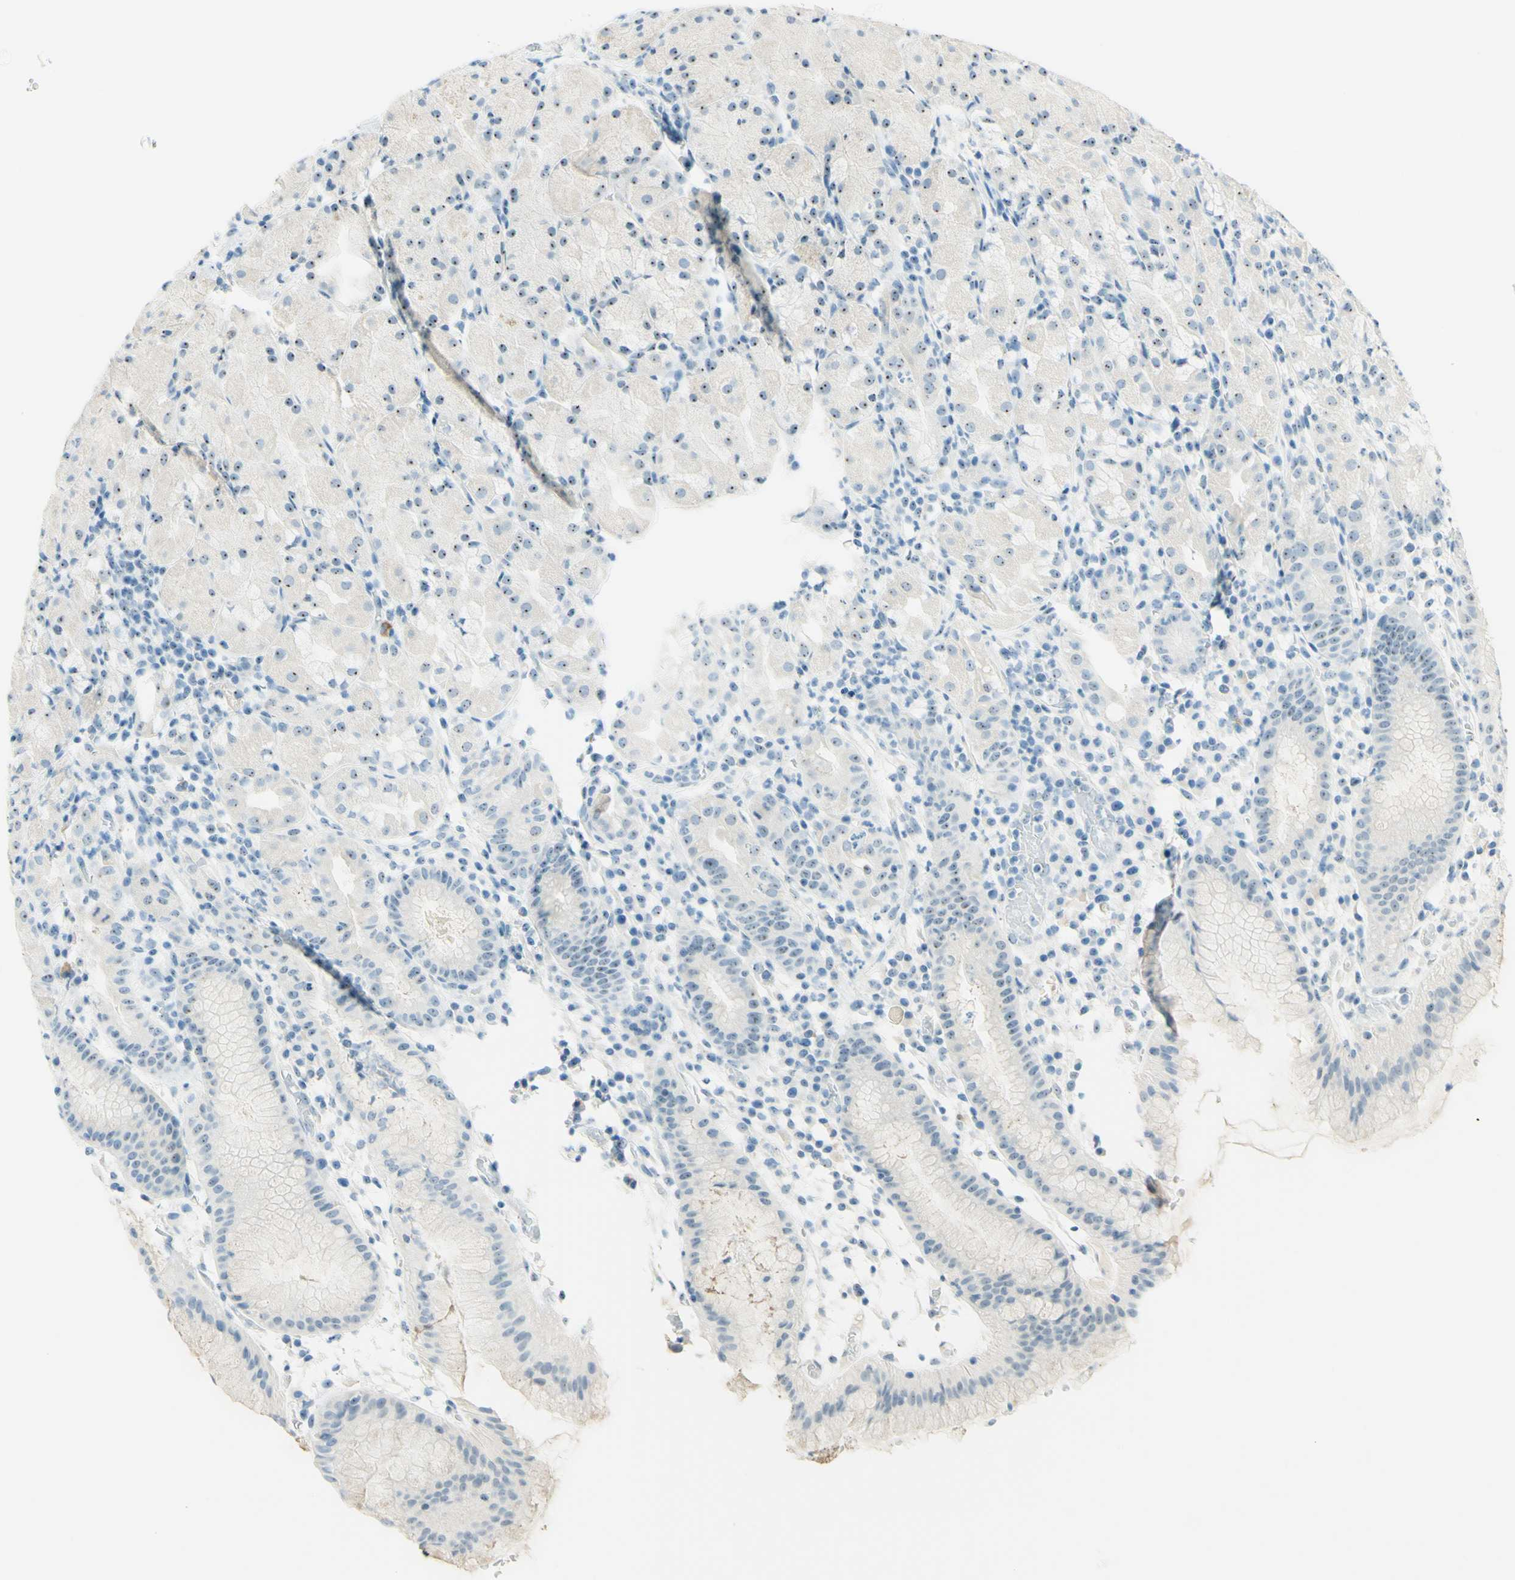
{"staining": {"intensity": "moderate", "quantity": "25%-75%", "location": "nuclear"}, "tissue": "stomach", "cell_type": "Glandular cells", "image_type": "normal", "snomed": [{"axis": "morphology", "description": "Normal tissue, NOS"}, {"axis": "topography", "description": "Stomach"}, {"axis": "topography", "description": "Stomach, lower"}], "caption": "Benign stomach demonstrates moderate nuclear positivity in about 25%-75% of glandular cells, visualized by immunohistochemistry.", "gene": "FMR1NB", "patient": {"sex": "female", "age": 75}}